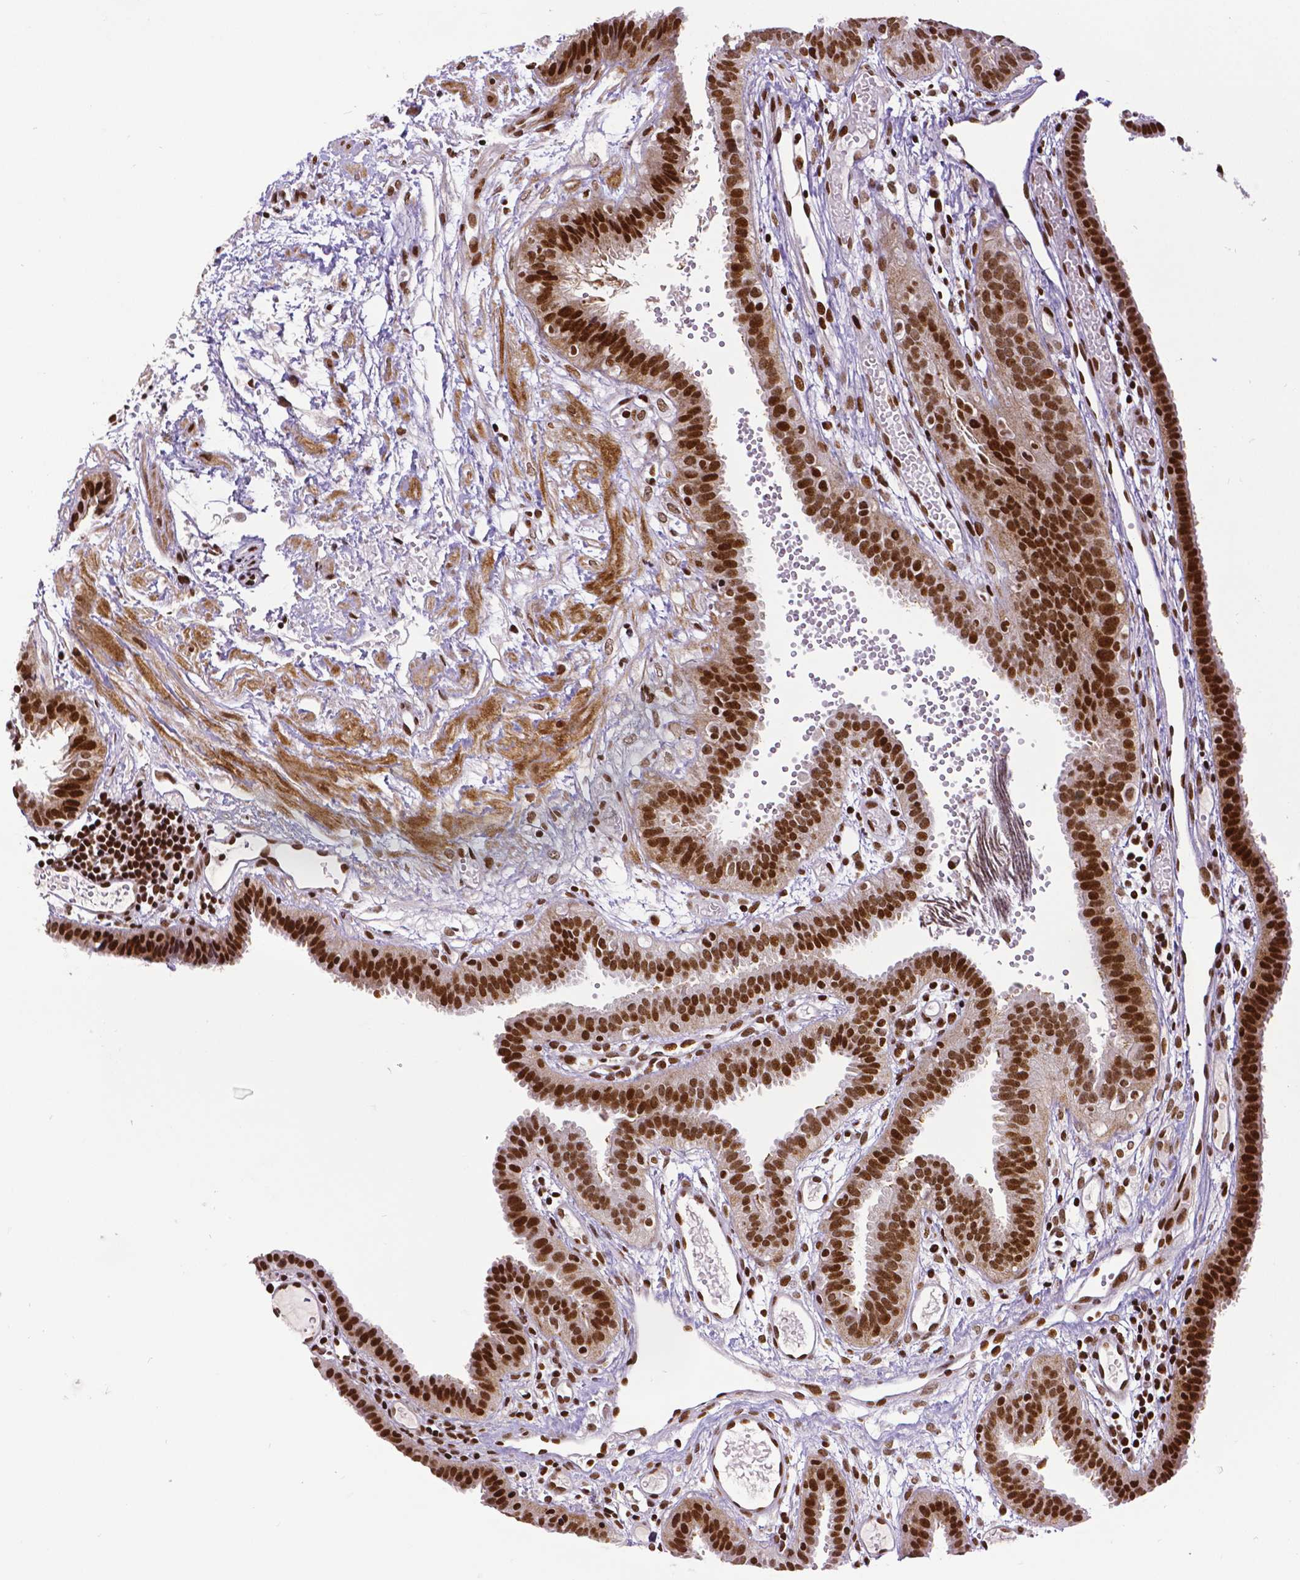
{"staining": {"intensity": "strong", "quantity": ">75%", "location": "nuclear"}, "tissue": "fallopian tube", "cell_type": "Glandular cells", "image_type": "normal", "snomed": [{"axis": "morphology", "description": "Normal tissue, NOS"}, {"axis": "topography", "description": "Fallopian tube"}], "caption": "Immunohistochemistry (IHC) of unremarkable human fallopian tube exhibits high levels of strong nuclear positivity in about >75% of glandular cells. The staining was performed using DAB, with brown indicating positive protein expression. Nuclei are stained blue with hematoxylin.", "gene": "CTCF", "patient": {"sex": "female", "age": 37}}